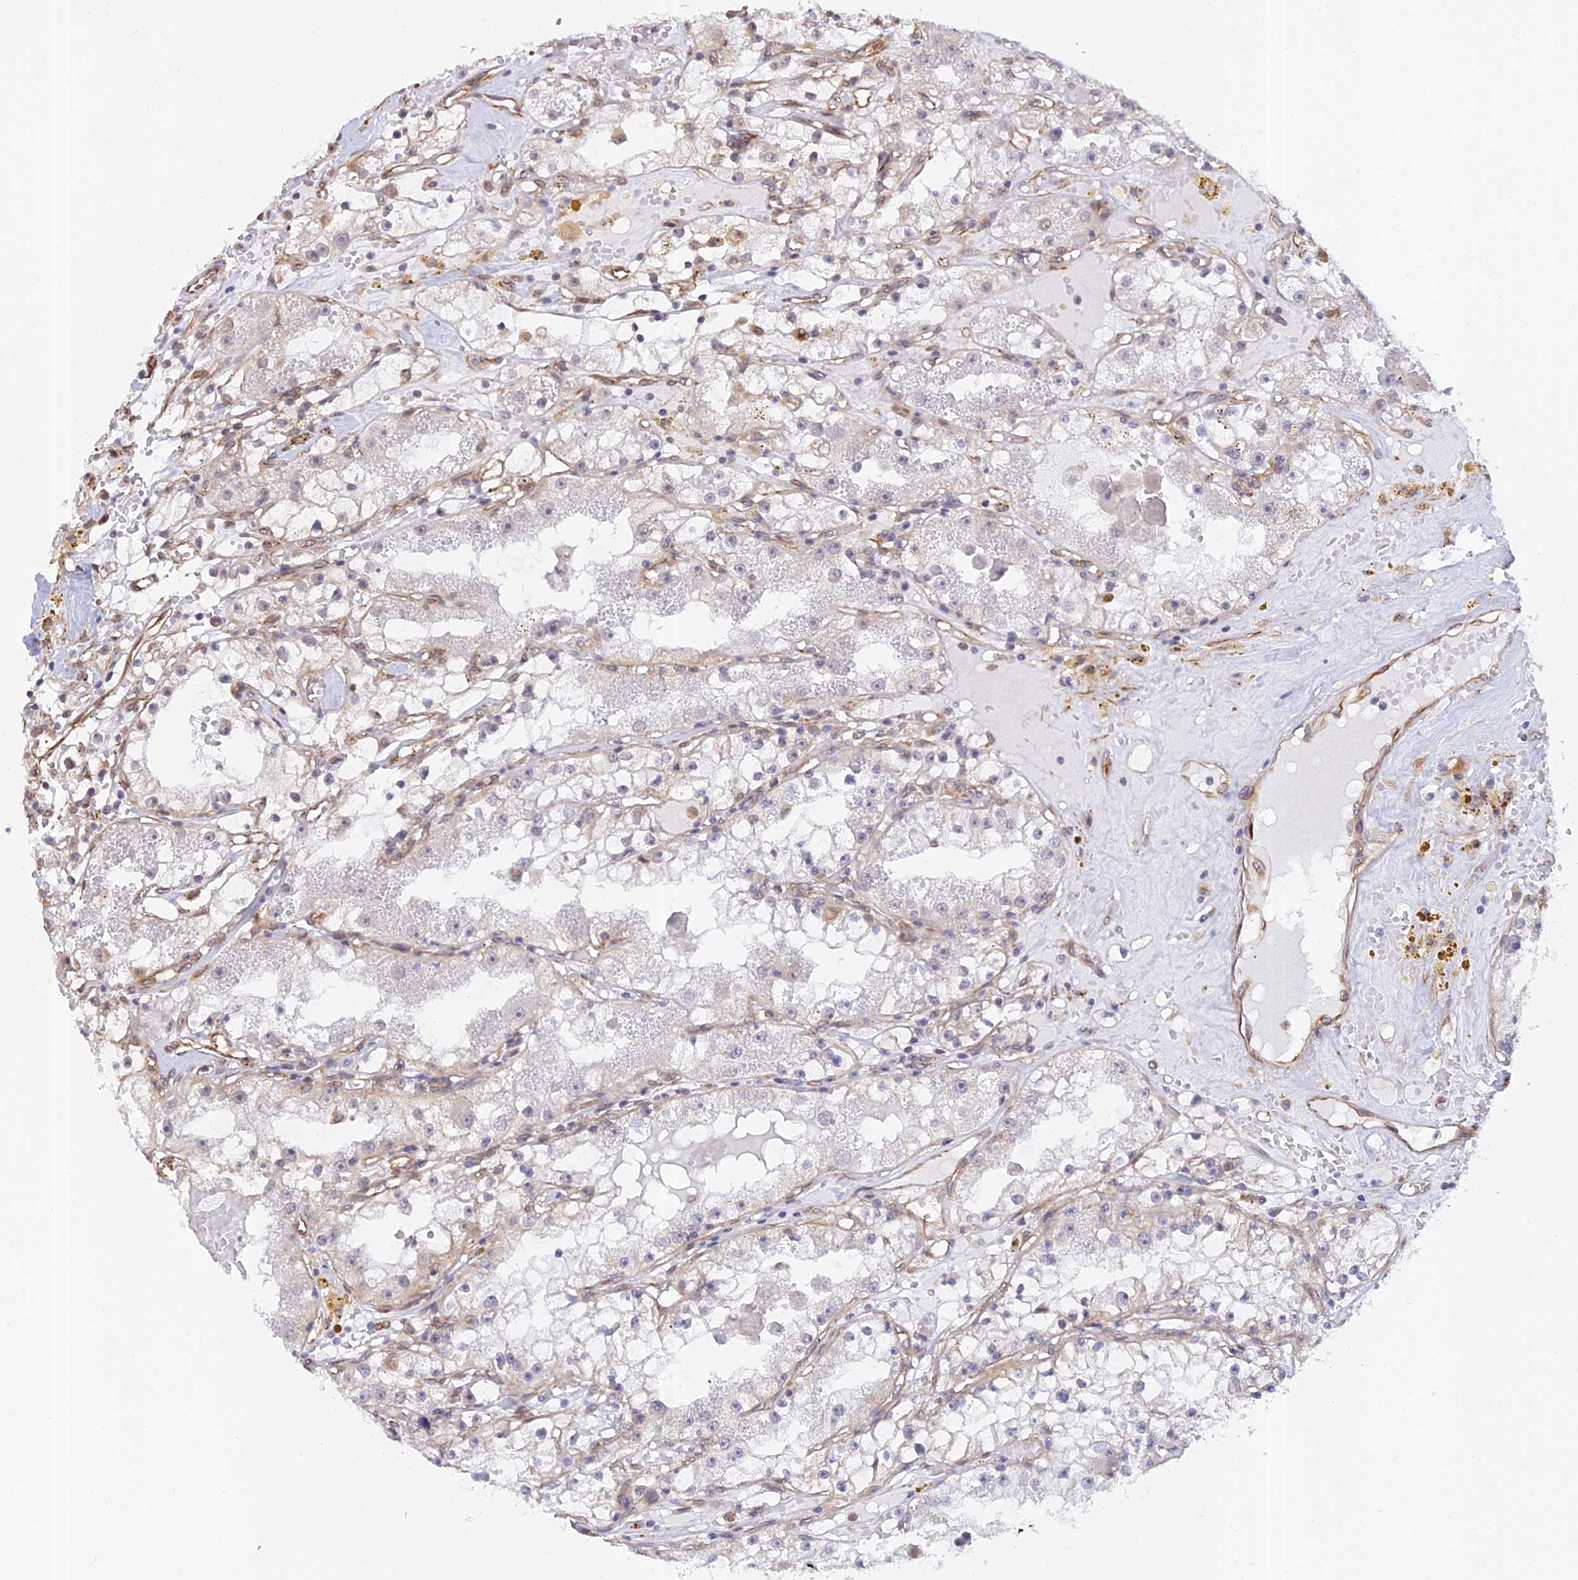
{"staining": {"intensity": "negative", "quantity": "none", "location": "none"}, "tissue": "renal cancer", "cell_type": "Tumor cells", "image_type": "cancer", "snomed": [{"axis": "morphology", "description": "Adenocarcinoma, NOS"}, {"axis": "topography", "description": "Kidney"}], "caption": "The histopathology image reveals no staining of tumor cells in adenocarcinoma (renal).", "gene": "PAGR1", "patient": {"sex": "male", "age": 56}}